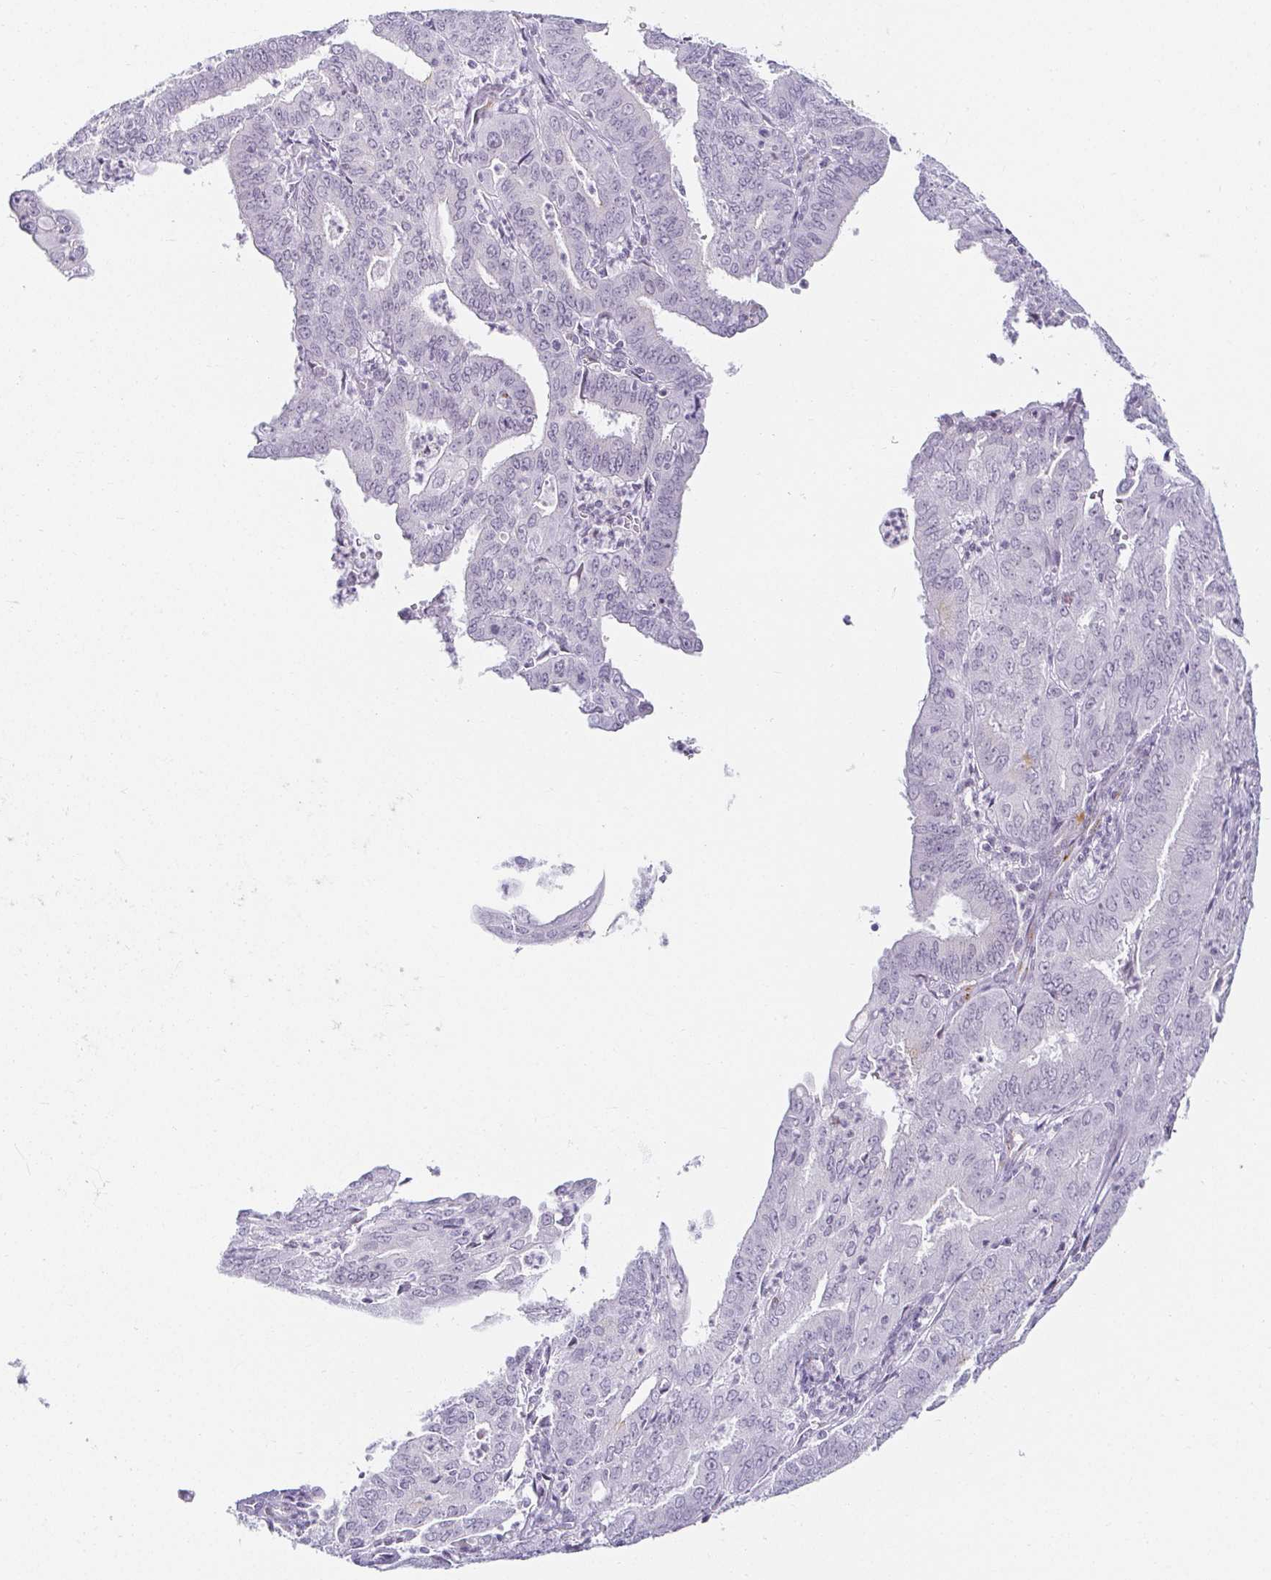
{"staining": {"intensity": "negative", "quantity": "none", "location": "none"}, "tissue": "cervical cancer", "cell_type": "Tumor cells", "image_type": "cancer", "snomed": [{"axis": "morphology", "description": "Adenocarcinoma, NOS"}, {"axis": "topography", "description": "Cervix"}], "caption": "An immunohistochemistry (IHC) histopathology image of cervical adenocarcinoma is shown. There is no staining in tumor cells of cervical adenocarcinoma.", "gene": "ACAN", "patient": {"sex": "female", "age": 56}}